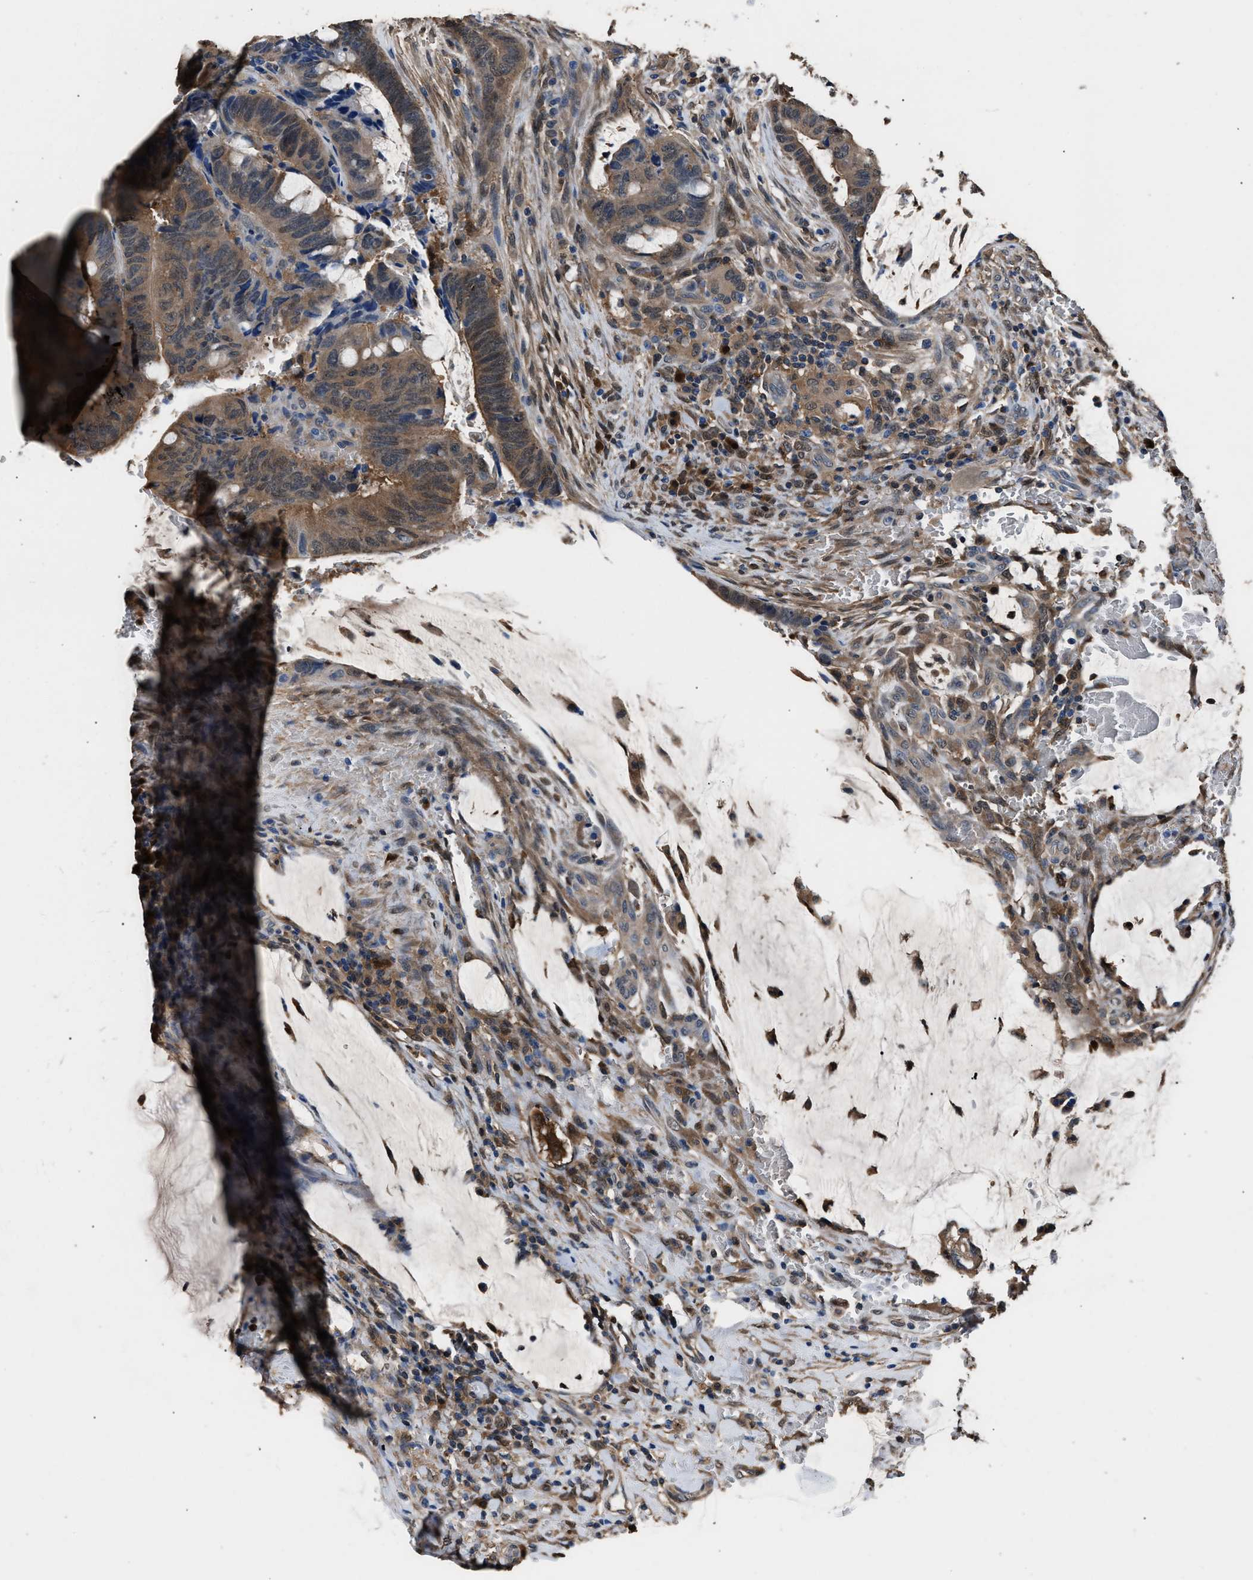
{"staining": {"intensity": "moderate", "quantity": ">75%", "location": "cytoplasmic/membranous"}, "tissue": "colorectal cancer", "cell_type": "Tumor cells", "image_type": "cancer", "snomed": [{"axis": "morphology", "description": "Normal tissue, NOS"}, {"axis": "morphology", "description": "Adenocarcinoma, NOS"}, {"axis": "topography", "description": "Rectum"}, {"axis": "topography", "description": "Peripheral nerve tissue"}], "caption": "A high-resolution image shows immunohistochemistry (IHC) staining of adenocarcinoma (colorectal), which reveals moderate cytoplasmic/membranous expression in about >75% of tumor cells. (Stains: DAB in brown, nuclei in blue, Microscopy: brightfield microscopy at high magnification).", "gene": "GSTP1", "patient": {"sex": "male", "age": 92}}